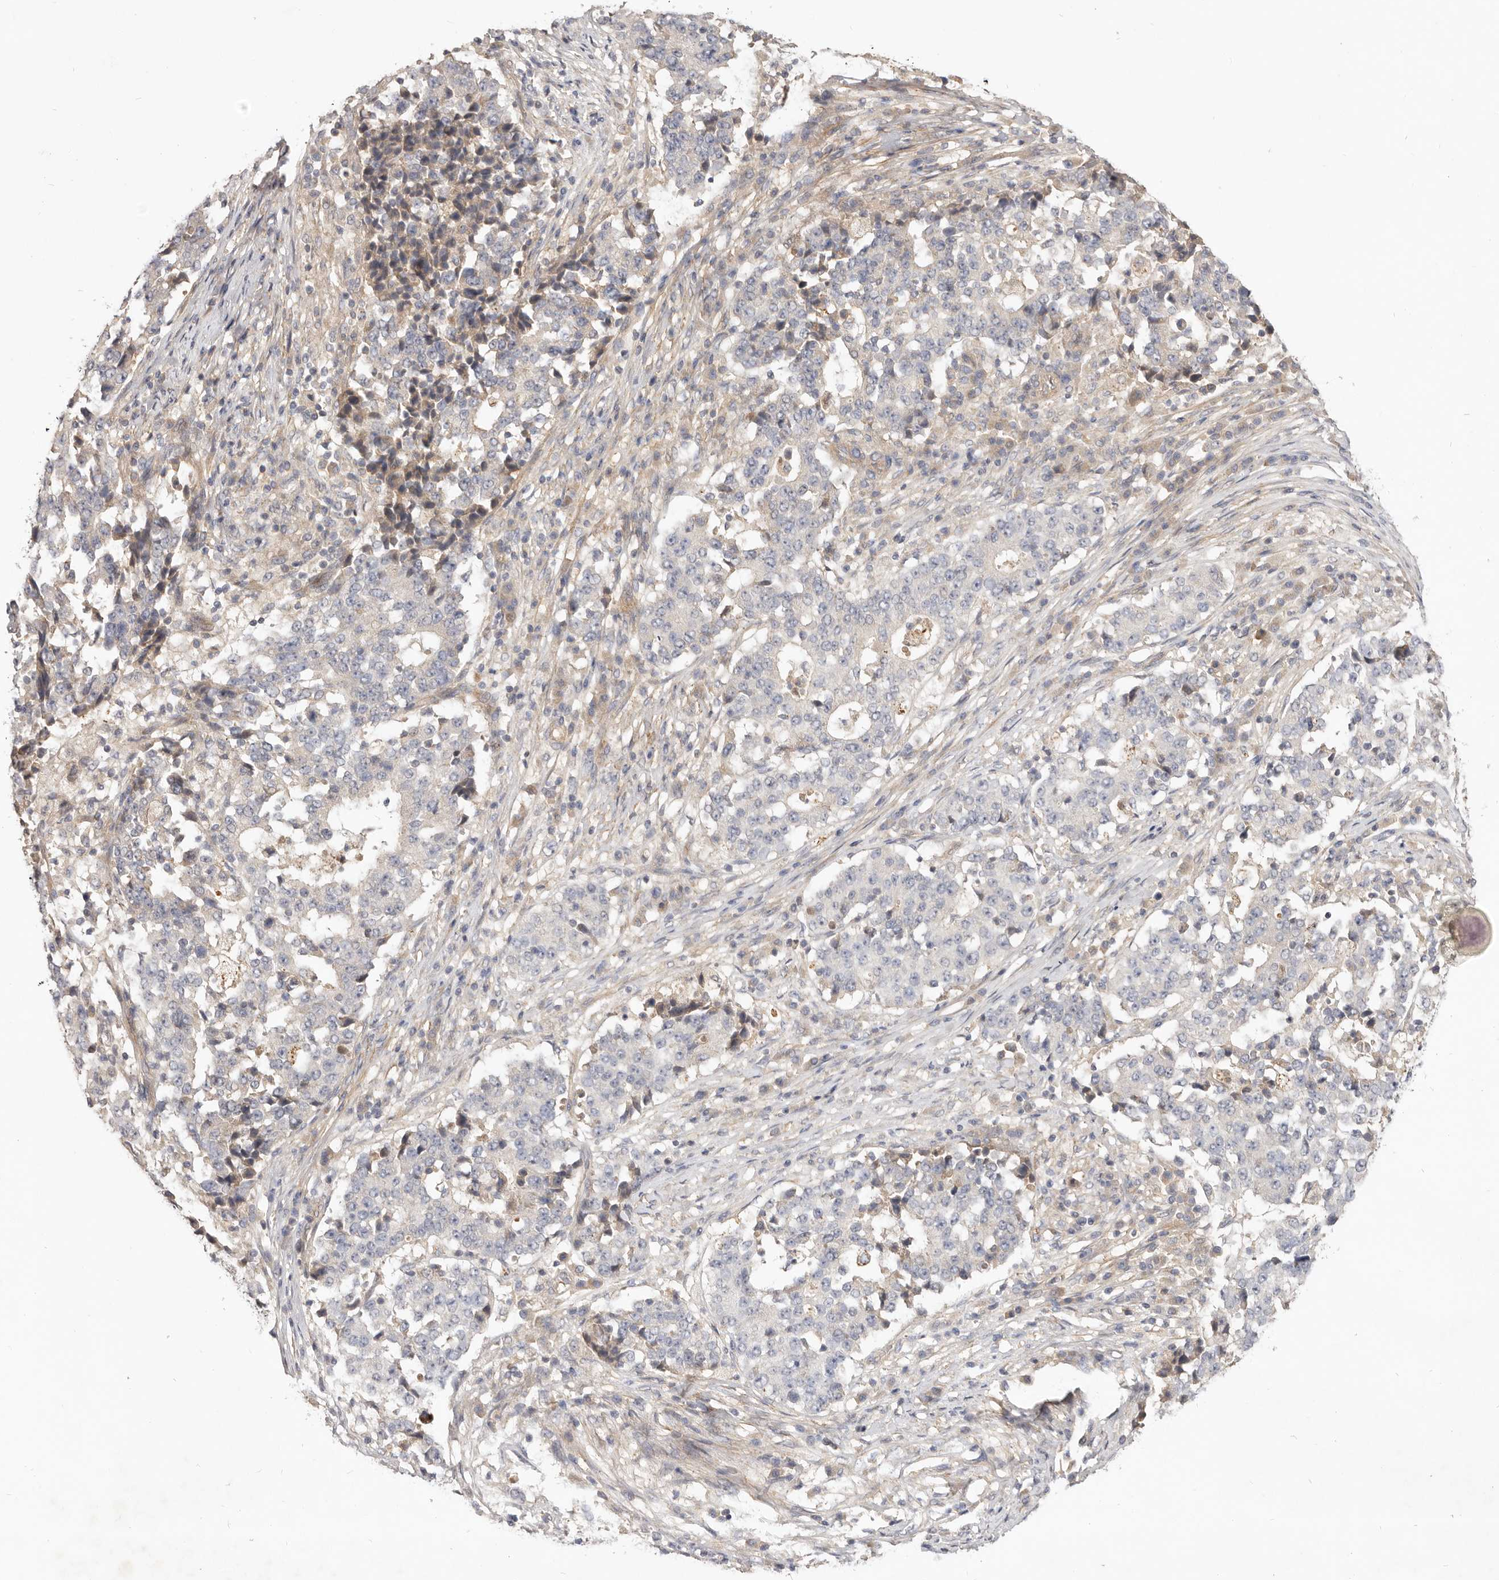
{"staining": {"intensity": "negative", "quantity": "none", "location": "none"}, "tissue": "stomach cancer", "cell_type": "Tumor cells", "image_type": "cancer", "snomed": [{"axis": "morphology", "description": "Adenocarcinoma, NOS"}, {"axis": "topography", "description": "Stomach"}], "caption": "Protein analysis of stomach adenocarcinoma exhibits no significant expression in tumor cells.", "gene": "ADAMTS9", "patient": {"sex": "male", "age": 59}}